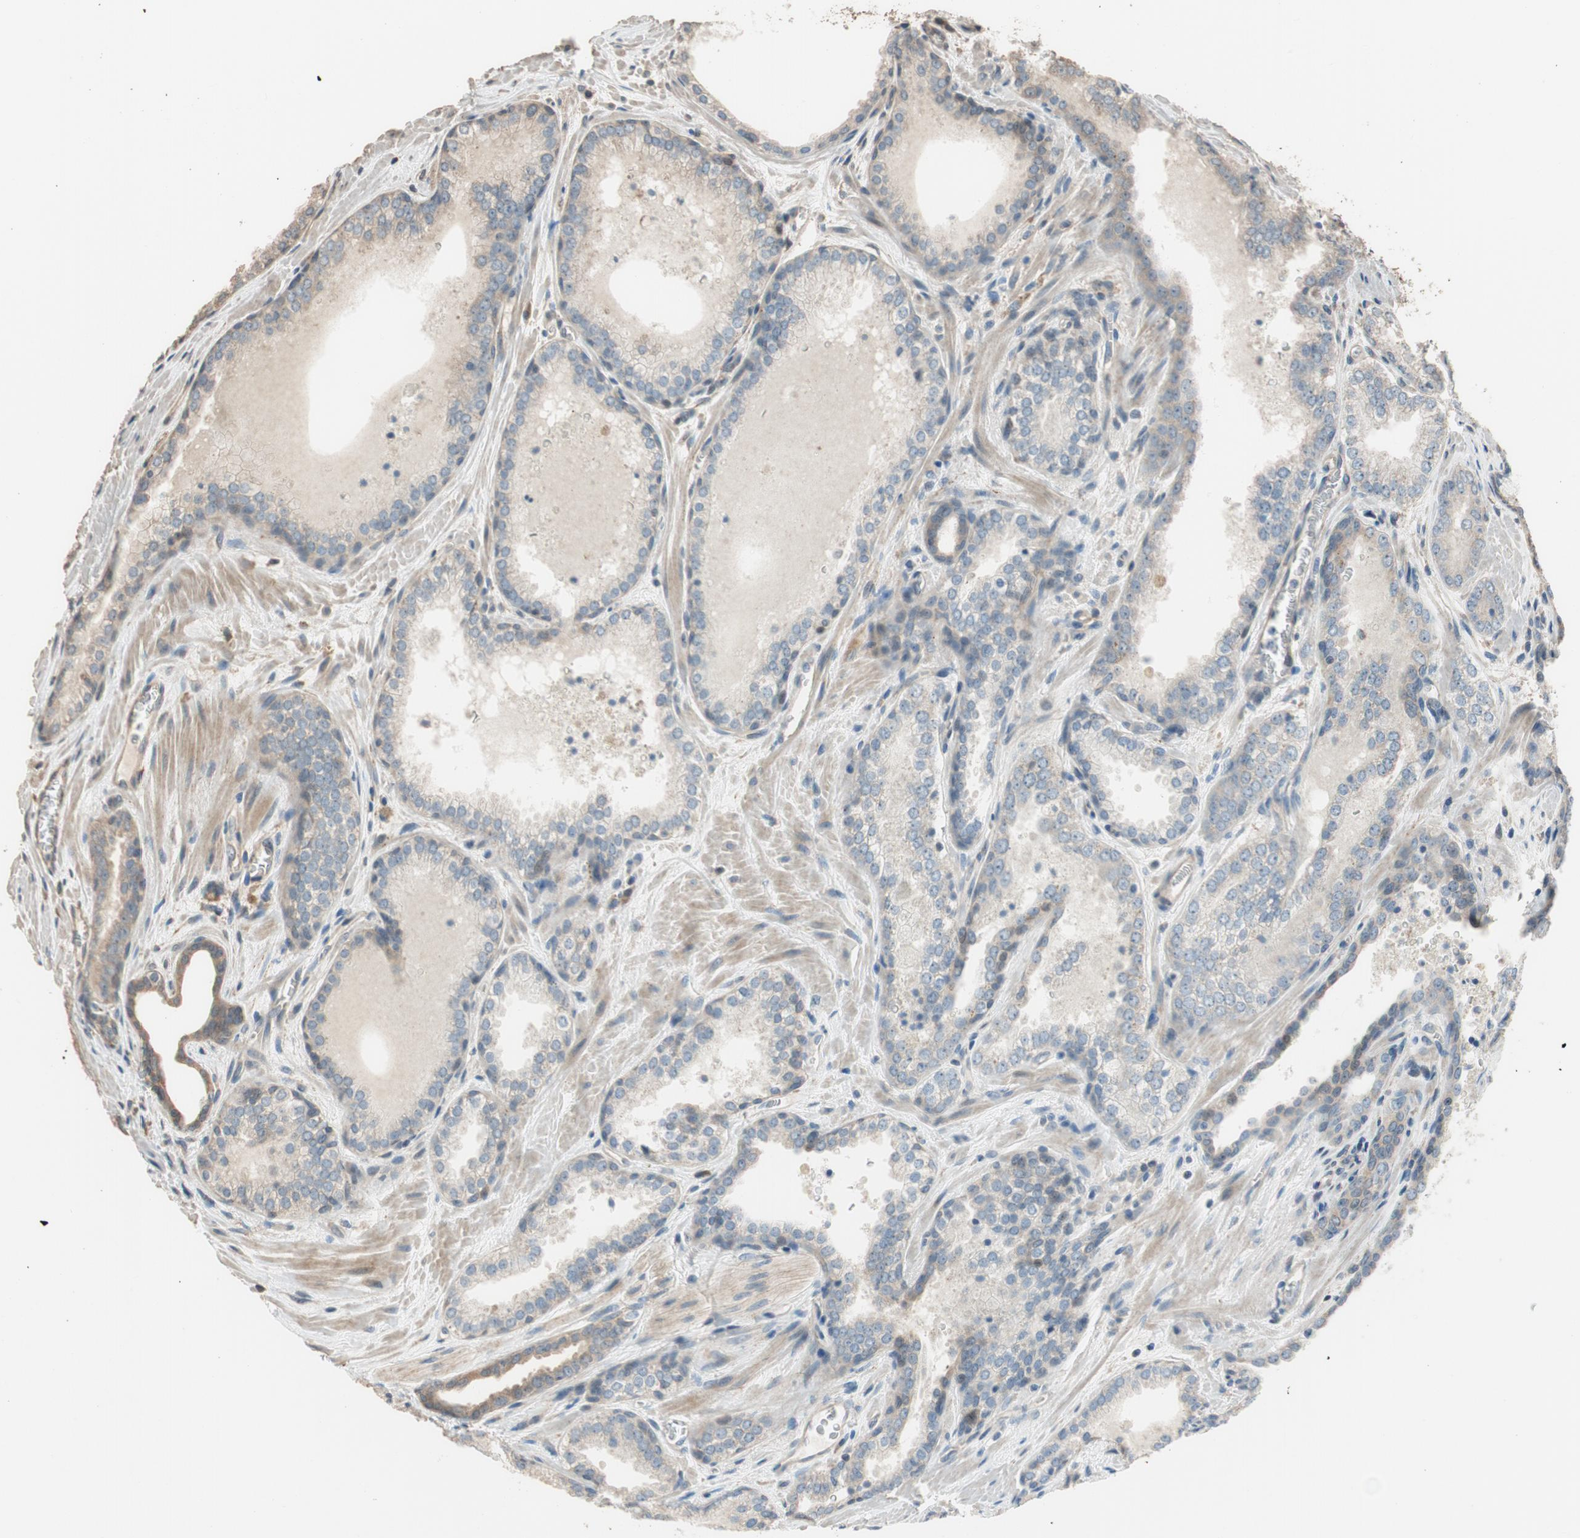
{"staining": {"intensity": "weak", "quantity": "<25%", "location": "cytoplasmic/membranous"}, "tissue": "prostate cancer", "cell_type": "Tumor cells", "image_type": "cancer", "snomed": [{"axis": "morphology", "description": "Adenocarcinoma, Low grade"}, {"axis": "topography", "description": "Prostate"}], "caption": "An image of human prostate low-grade adenocarcinoma is negative for staining in tumor cells.", "gene": "MST1R", "patient": {"sex": "male", "age": 60}}